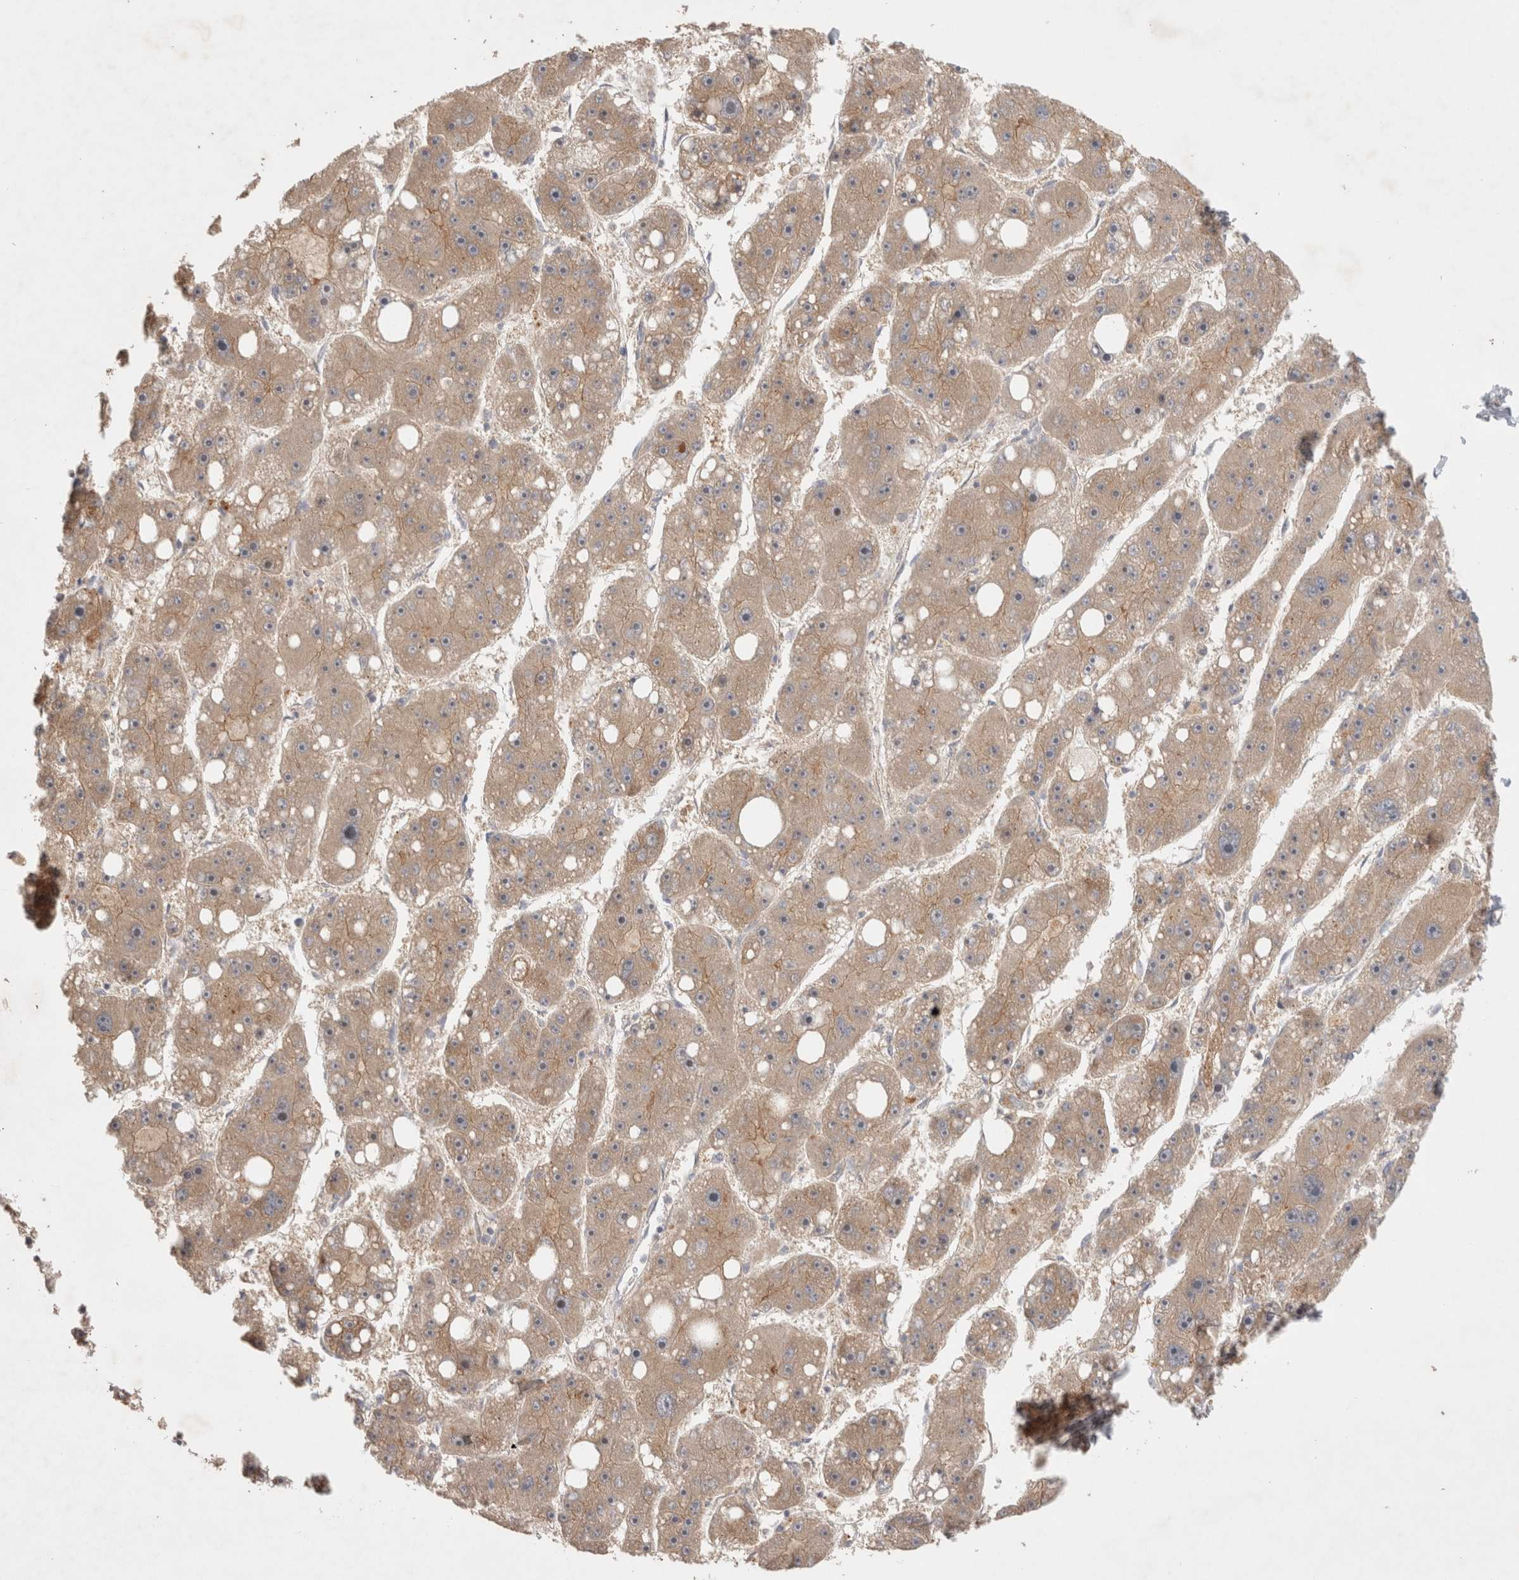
{"staining": {"intensity": "weak", "quantity": ">75%", "location": "cytoplasmic/membranous"}, "tissue": "liver cancer", "cell_type": "Tumor cells", "image_type": "cancer", "snomed": [{"axis": "morphology", "description": "Carcinoma, Hepatocellular, NOS"}, {"axis": "topography", "description": "Liver"}], "caption": "Protein expression analysis of human hepatocellular carcinoma (liver) reveals weak cytoplasmic/membranous staining in approximately >75% of tumor cells.", "gene": "SLC29A1", "patient": {"sex": "female", "age": 61}}